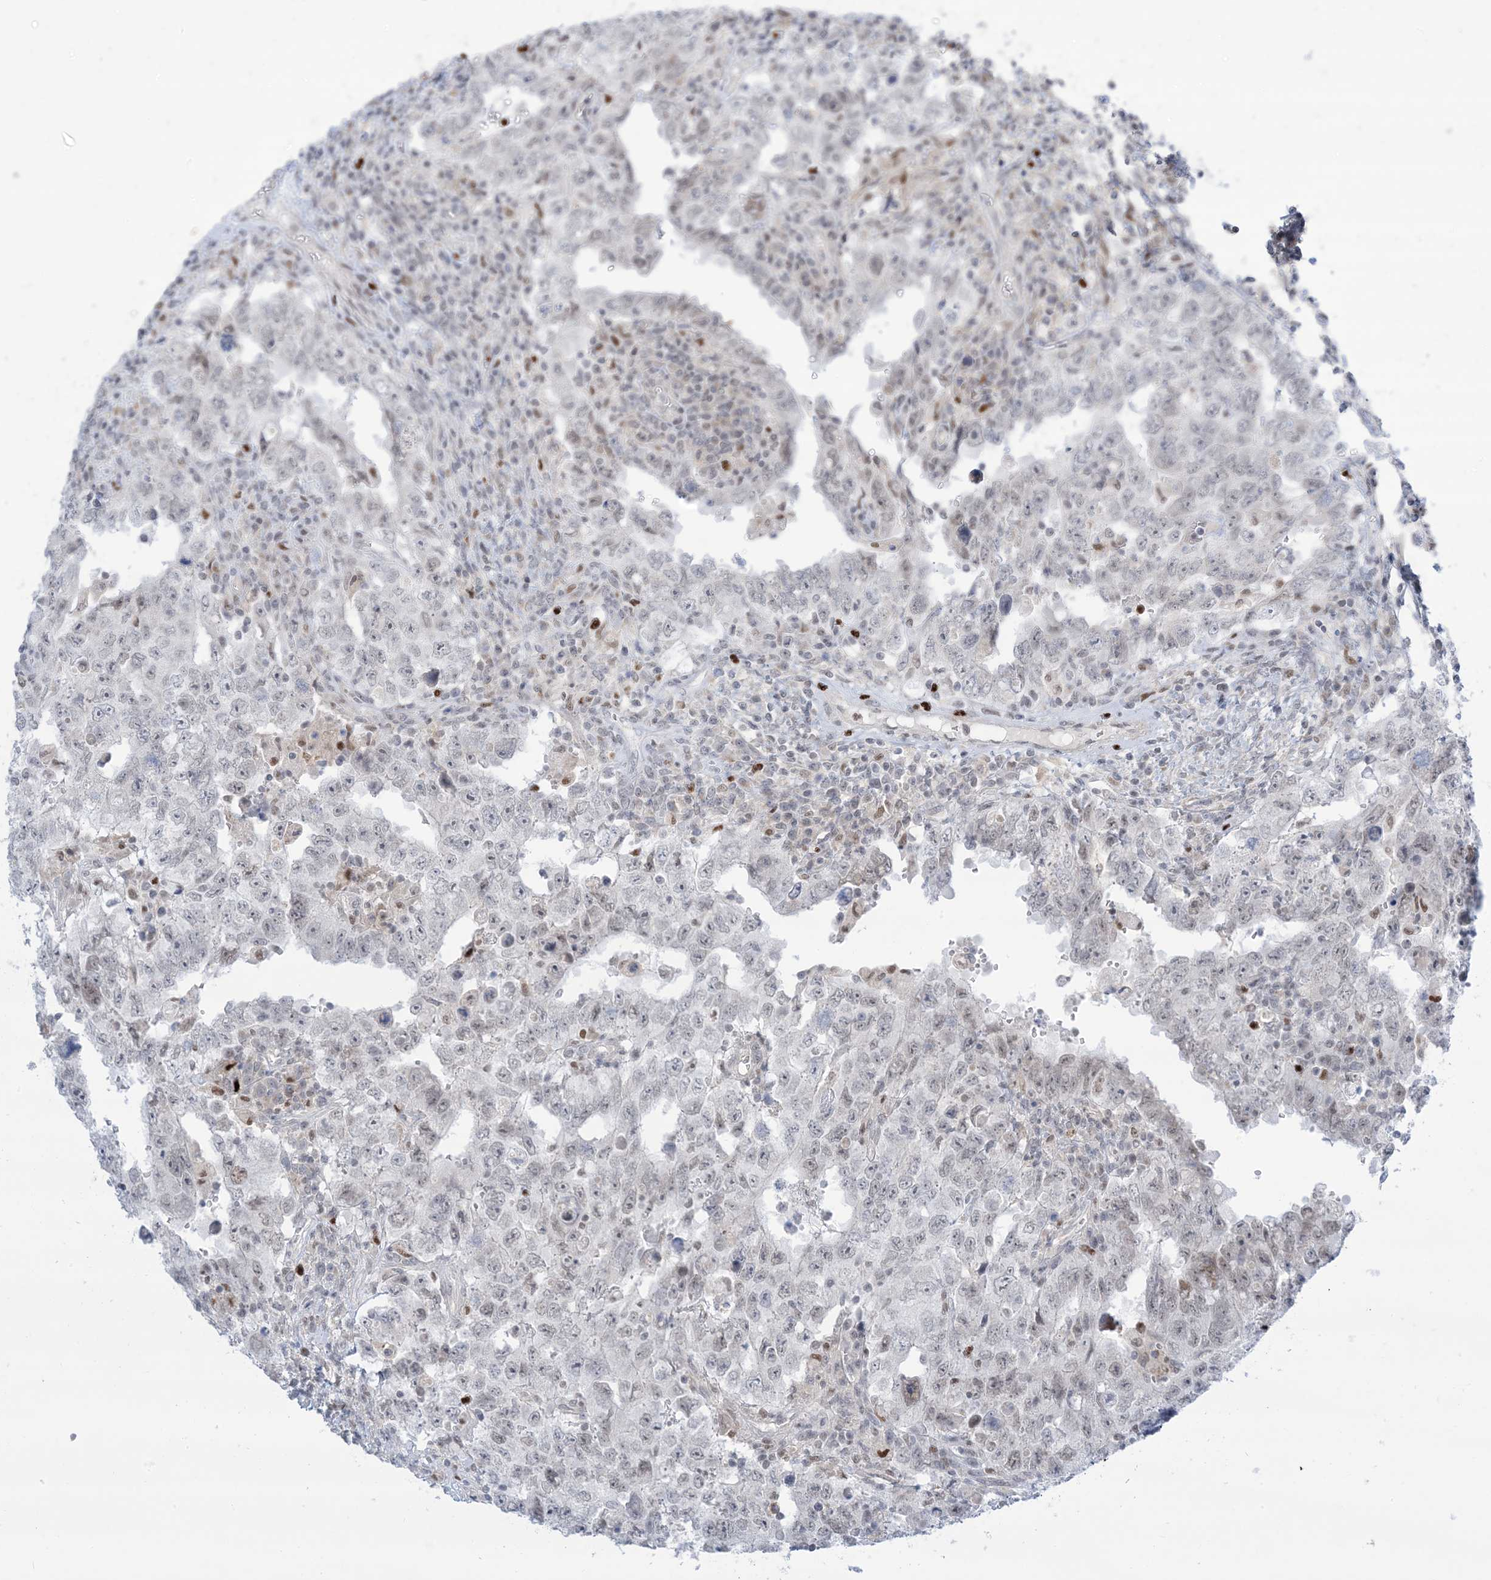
{"staining": {"intensity": "negative", "quantity": "none", "location": "none"}, "tissue": "testis cancer", "cell_type": "Tumor cells", "image_type": "cancer", "snomed": [{"axis": "morphology", "description": "Carcinoma, Embryonal, NOS"}, {"axis": "topography", "description": "Testis"}], "caption": "Tumor cells are negative for brown protein staining in testis cancer (embryonal carcinoma).", "gene": "TFPT", "patient": {"sex": "male", "age": 26}}